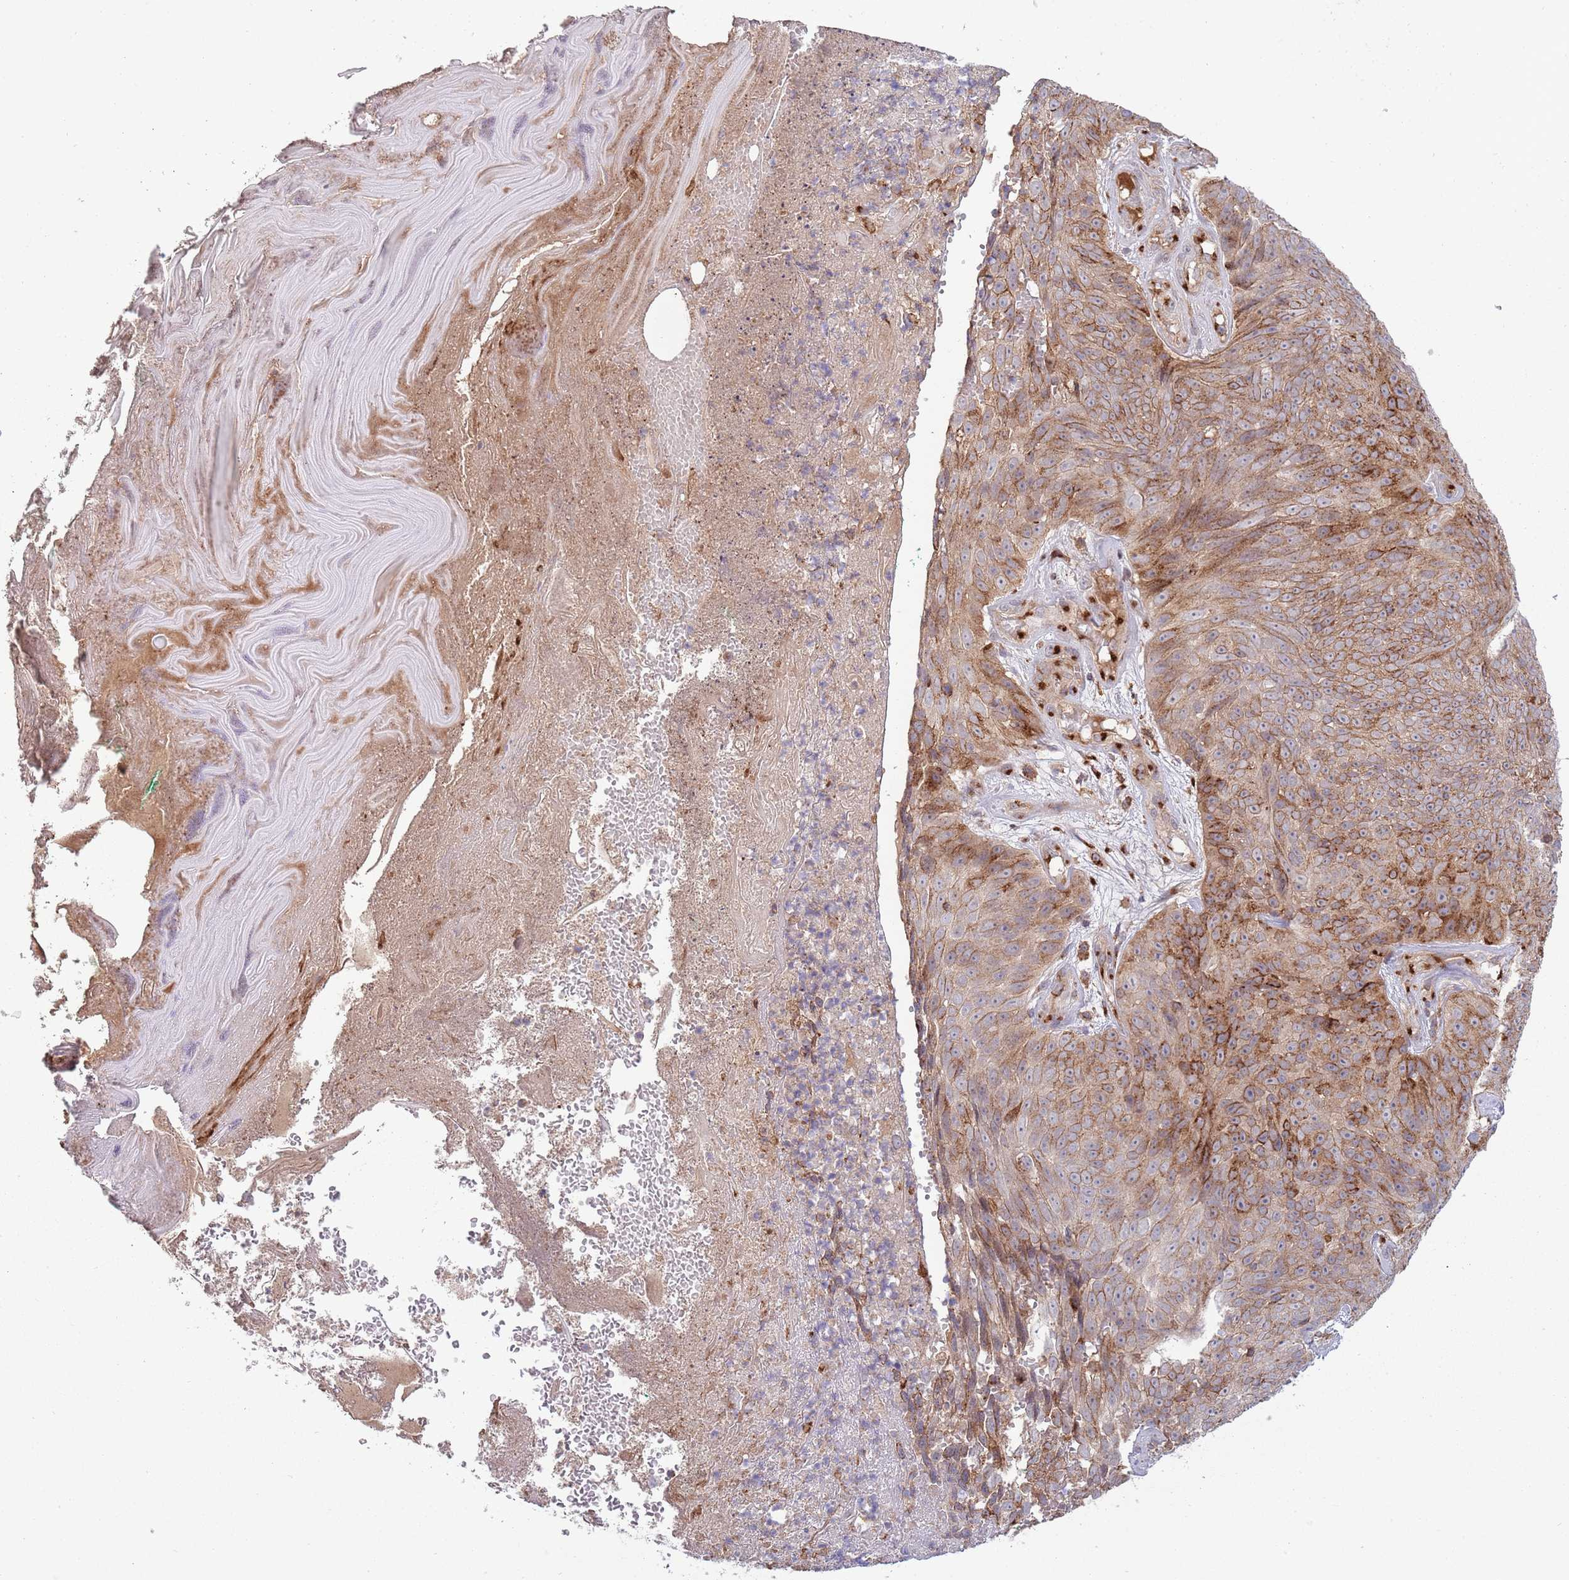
{"staining": {"intensity": "strong", "quantity": ">75%", "location": "cytoplasmic/membranous"}, "tissue": "skin cancer", "cell_type": "Tumor cells", "image_type": "cancer", "snomed": [{"axis": "morphology", "description": "Squamous cell carcinoma, NOS"}, {"axis": "topography", "description": "Skin"}], "caption": "IHC (DAB) staining of human skin squamous cell carcinoma exhibits strong cytoplasmic/membranous protein expression in about >75% of tumor cells.", "gene": "BTBD7", "patient": {"sex": "female", "age": 87}}